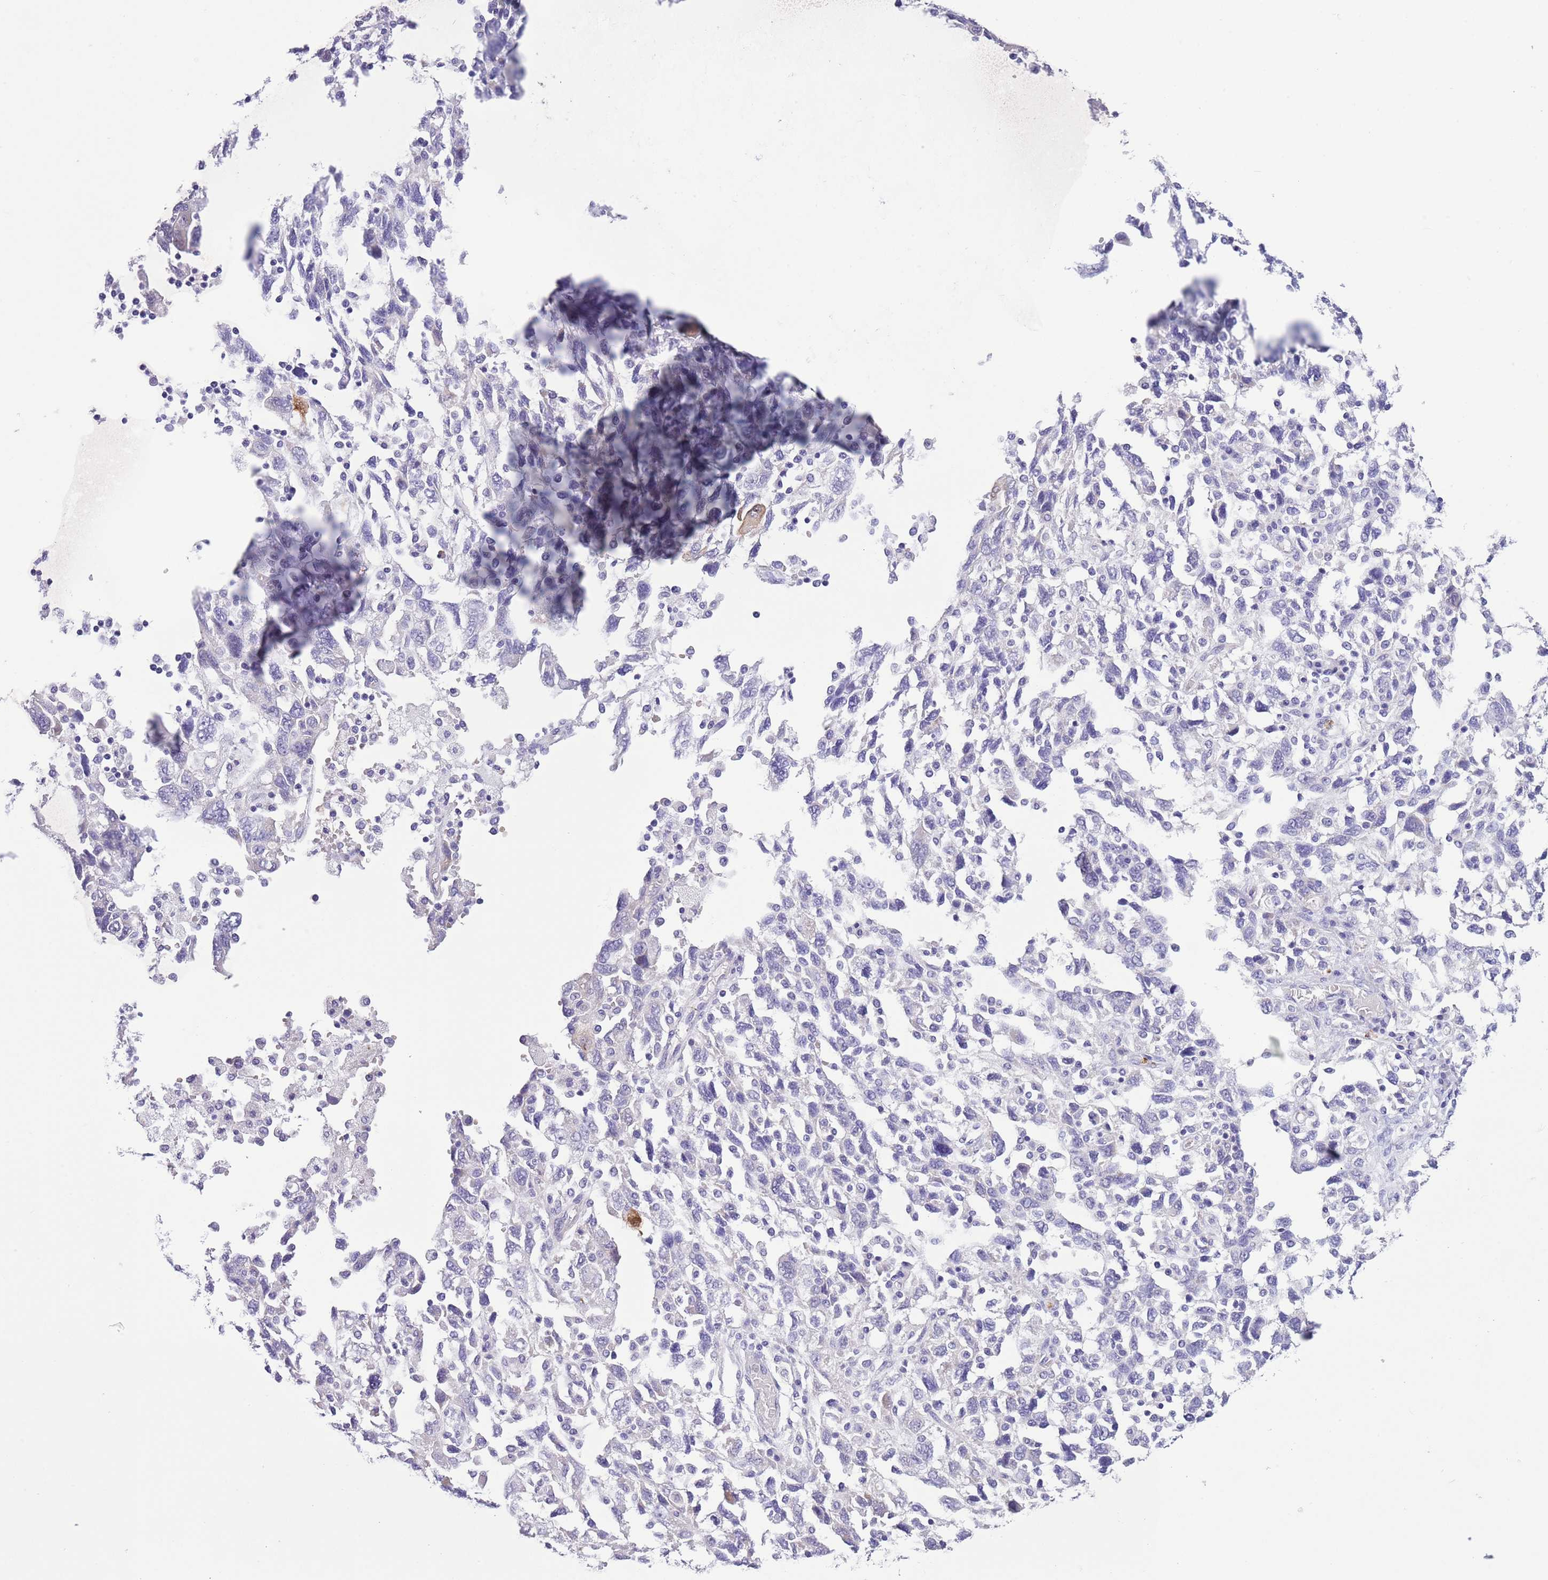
{"staining": {"intensity": "negative", "quantity": "none", "location": "none"}, "tissue": "ovarian cancer", "cell_type": "Tumor cells", "image_type": "cancer", "snomed": [{"axis": "morphology", "description": "Carcinoma, NOS"}, {"axis": "morphology", "description": "Cystadenocarcinoma, serous, NOS"}, {"axis": "topography", "description": "Ovary"}], "caption": "Immunohistochemistry of human ovarian cancer (serous cystadenocarcinoma) shows no positivity in tumor cells.", "gene": "OR6M1", "patient": {"sex": "female", "age": 69}}